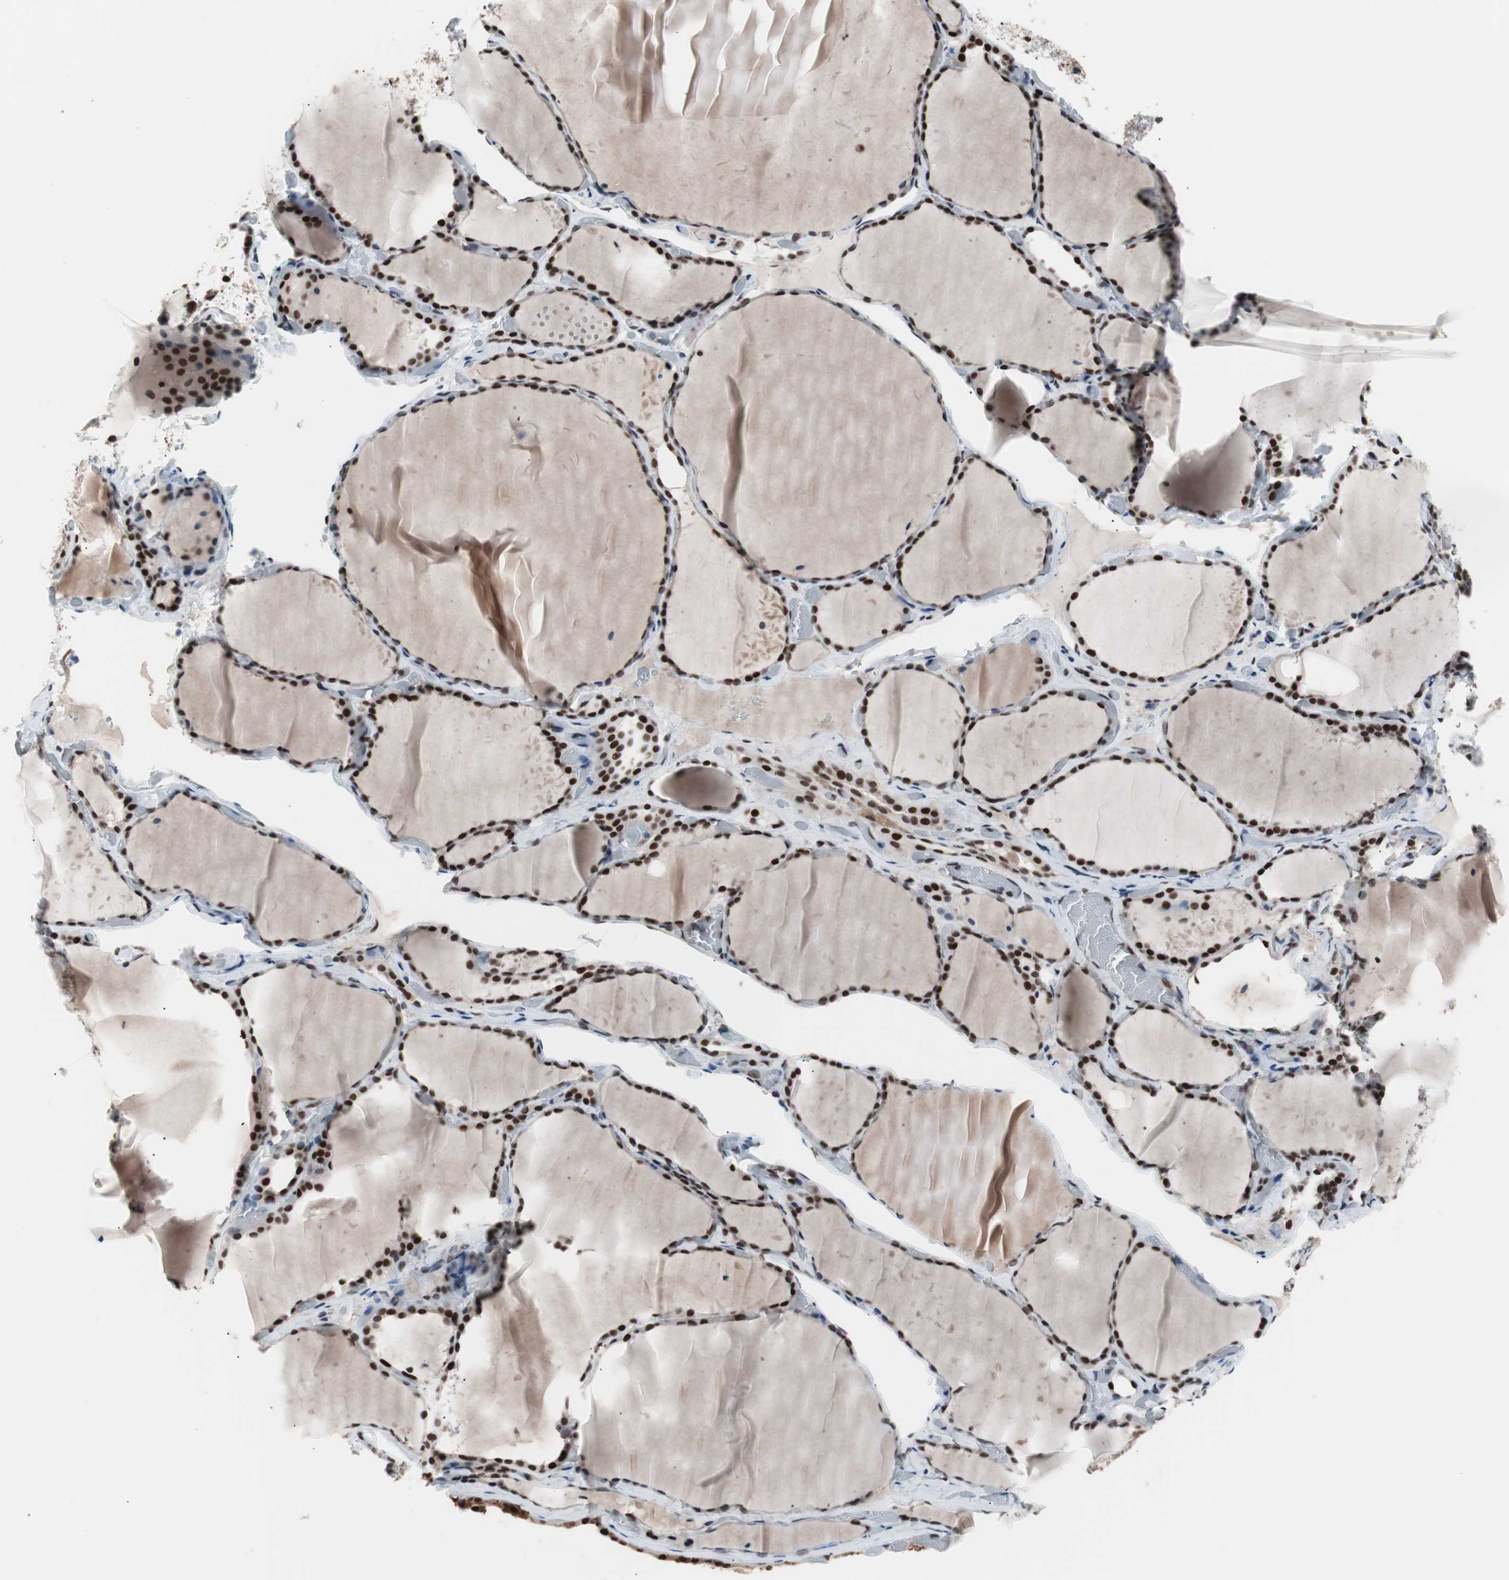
{"staining": {"intensity": "strong", "quantity": ">75%", "location": "nuclear"}, "tissue": "thyroid gland", "cell_type": "Glandular cells", "image_type": "normal", "snomed": [{"axis": "morphology", "description": "Normal tissue, NOS"}, {"axis": "topography", "description": "Thyroid gland"}], "caption": "Immunohistochemistry micrograph of unremarkable thyroid gland: thyroid gland stained using IHC reveals high levels of strong protein expression localized specifically in the nuclear of glandular cells, appearing as a nuclear brown color.", "gene": "POGZ", "patient": {"sex": "female", "age": 22}}